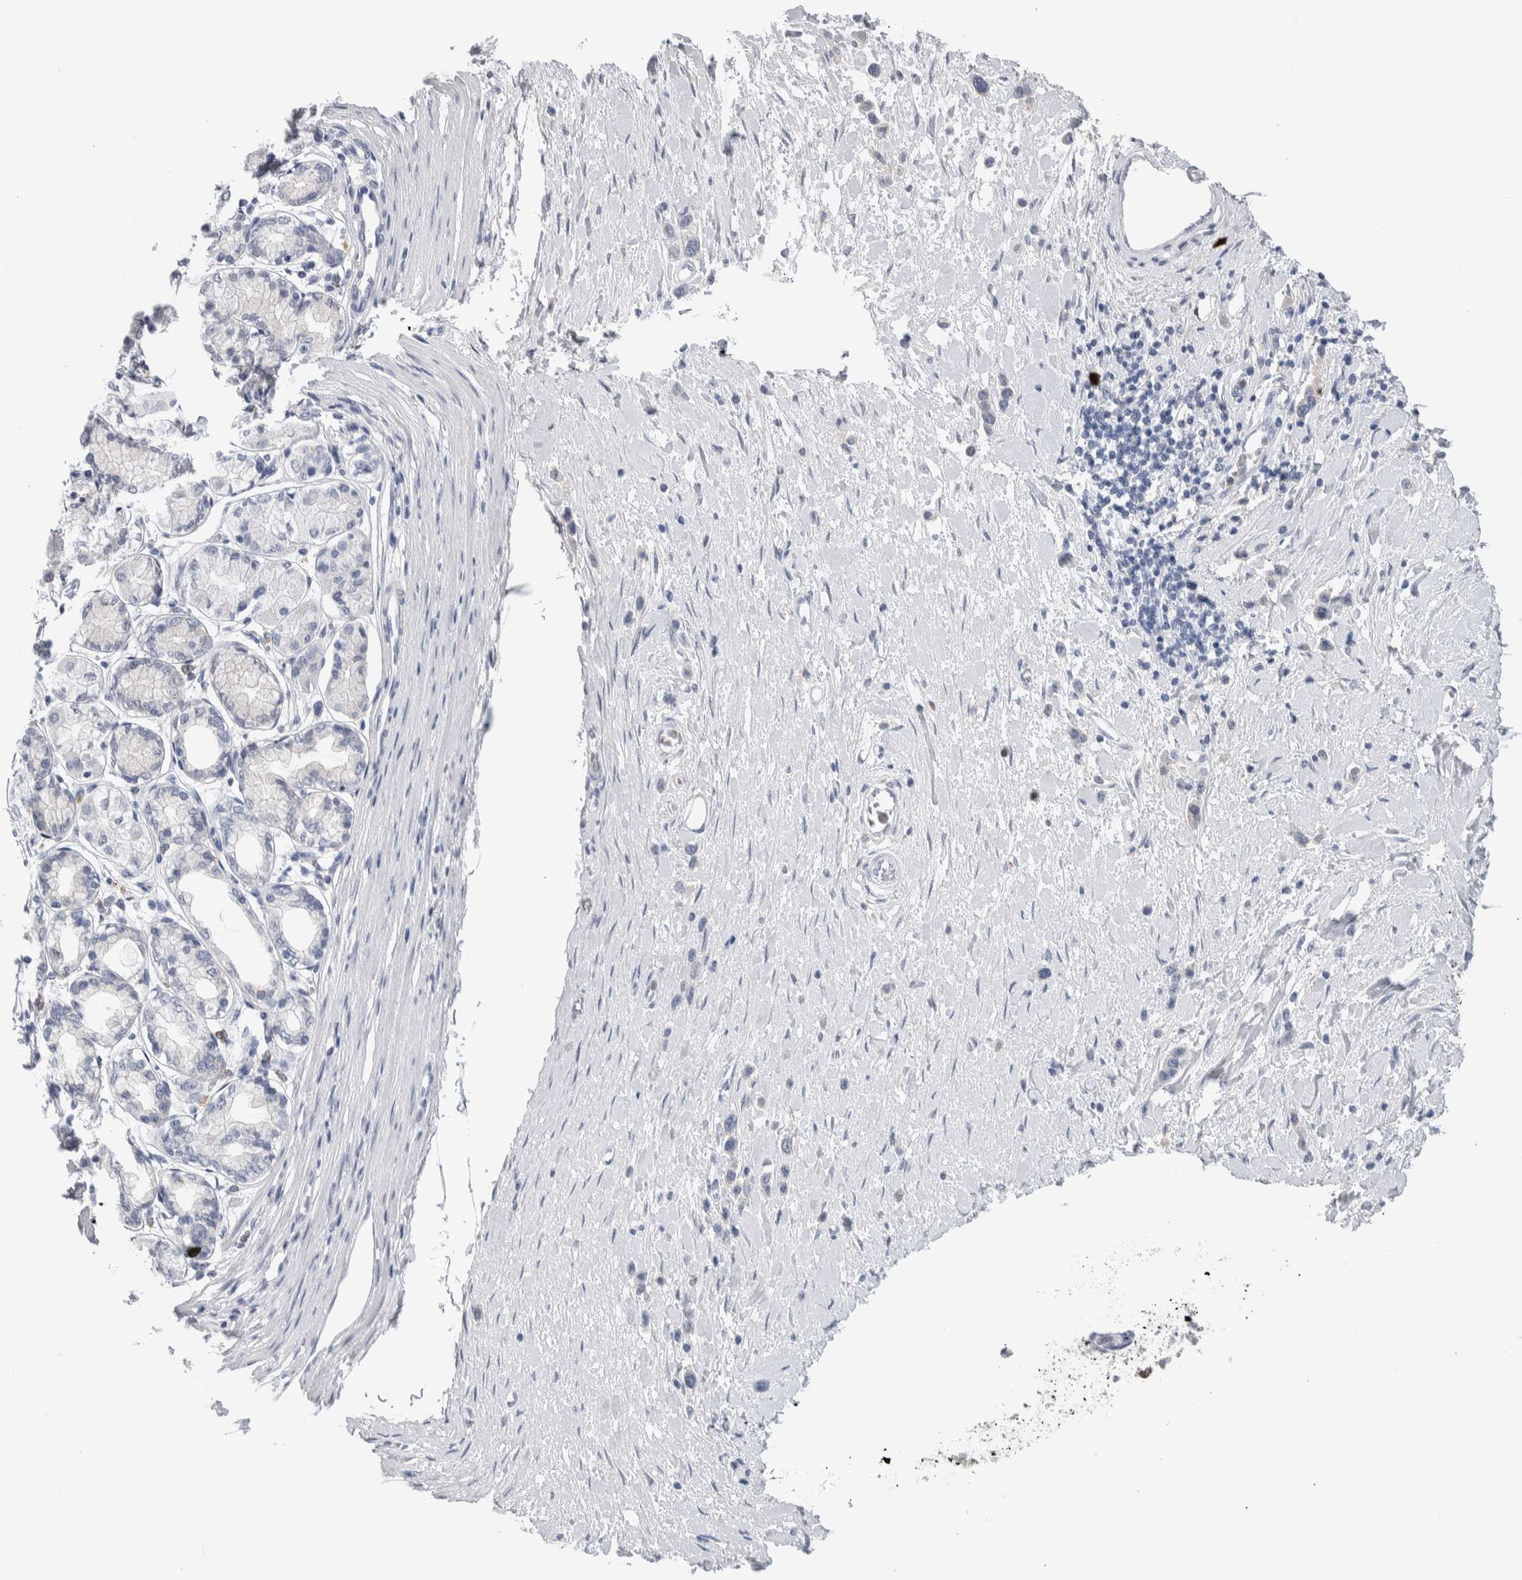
{"staining": {"intensity": "negative", "quantity": "none", "location": "none"}, "tissue": "stomach cancer", "cell_type": "Tumor cells", "image_type": "cancer", "snomed": [{"axis": "morphology", "description": "Adenocarcinoma, NOS"}, {"axis": "topography", "description": "Stomach"}], "caption": "This is an IHC image of human adenocarcinoma (stomach). There is no expression in tumor cells.", "gene": "LURAP1L", "patient": {"sex": "female", "age": 65}}